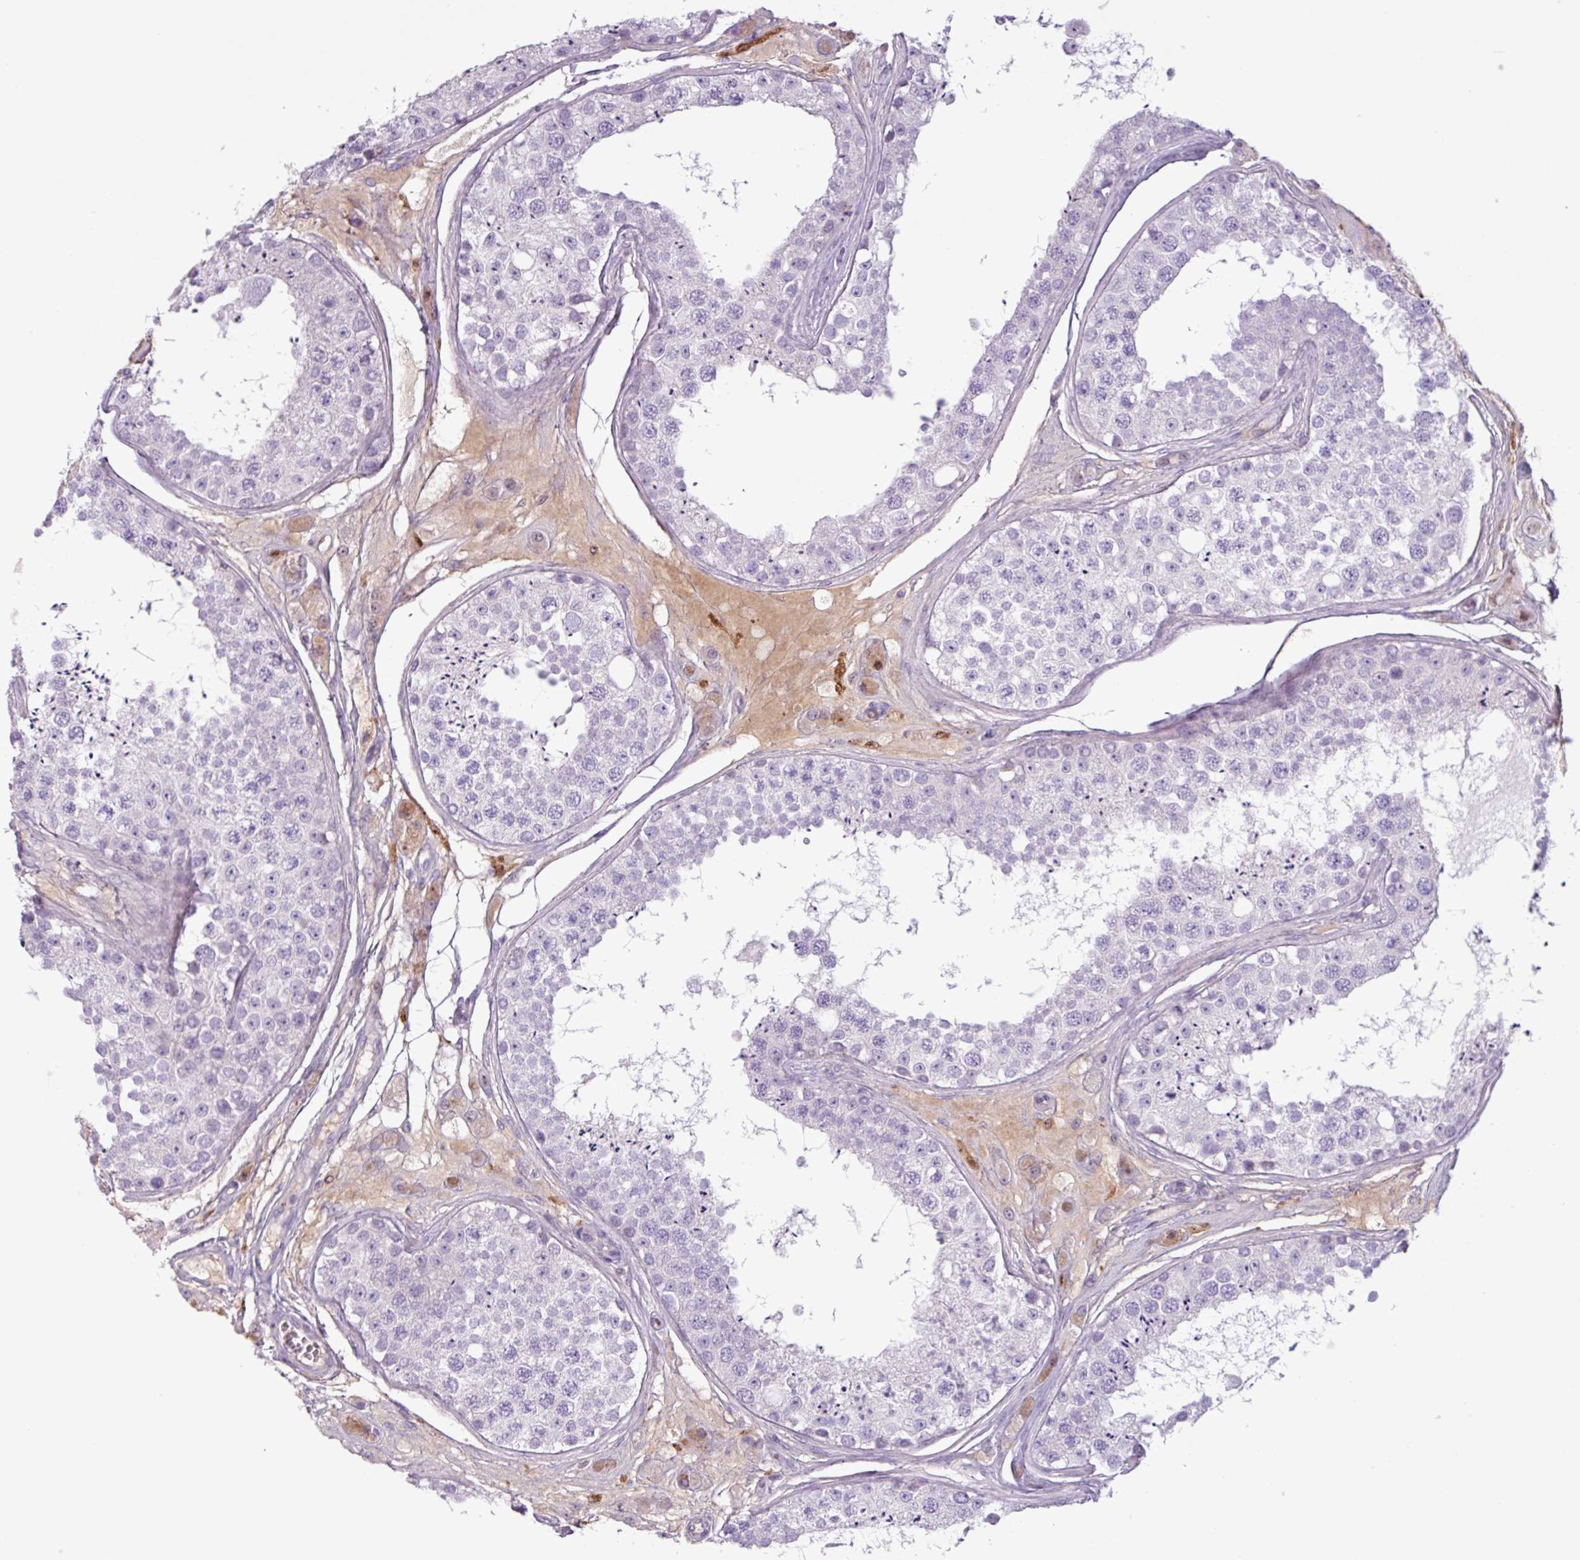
{"staining": {"intensity": "negative", "quantity": "none", "location": "none"}, "tissue": "testis", "cell_type": "Cells in seminiferous ducts", "image_type": "normal", "snomed": [{"axis": "morphology", "description": "Normal tissue, NOS"}, {"axis": "topography", "description": "Testis"}], "caption": "DAB (3,3'-diaminobenzidine) immunohistochemical staining of unremarkable human testis shows no significant expression in cells in seminiferous ducts. (Immunohistochemistry, brightfield microscopy, high magnification).", "gene": "C4A", "patient": {"sex": "male", "age": 25}}